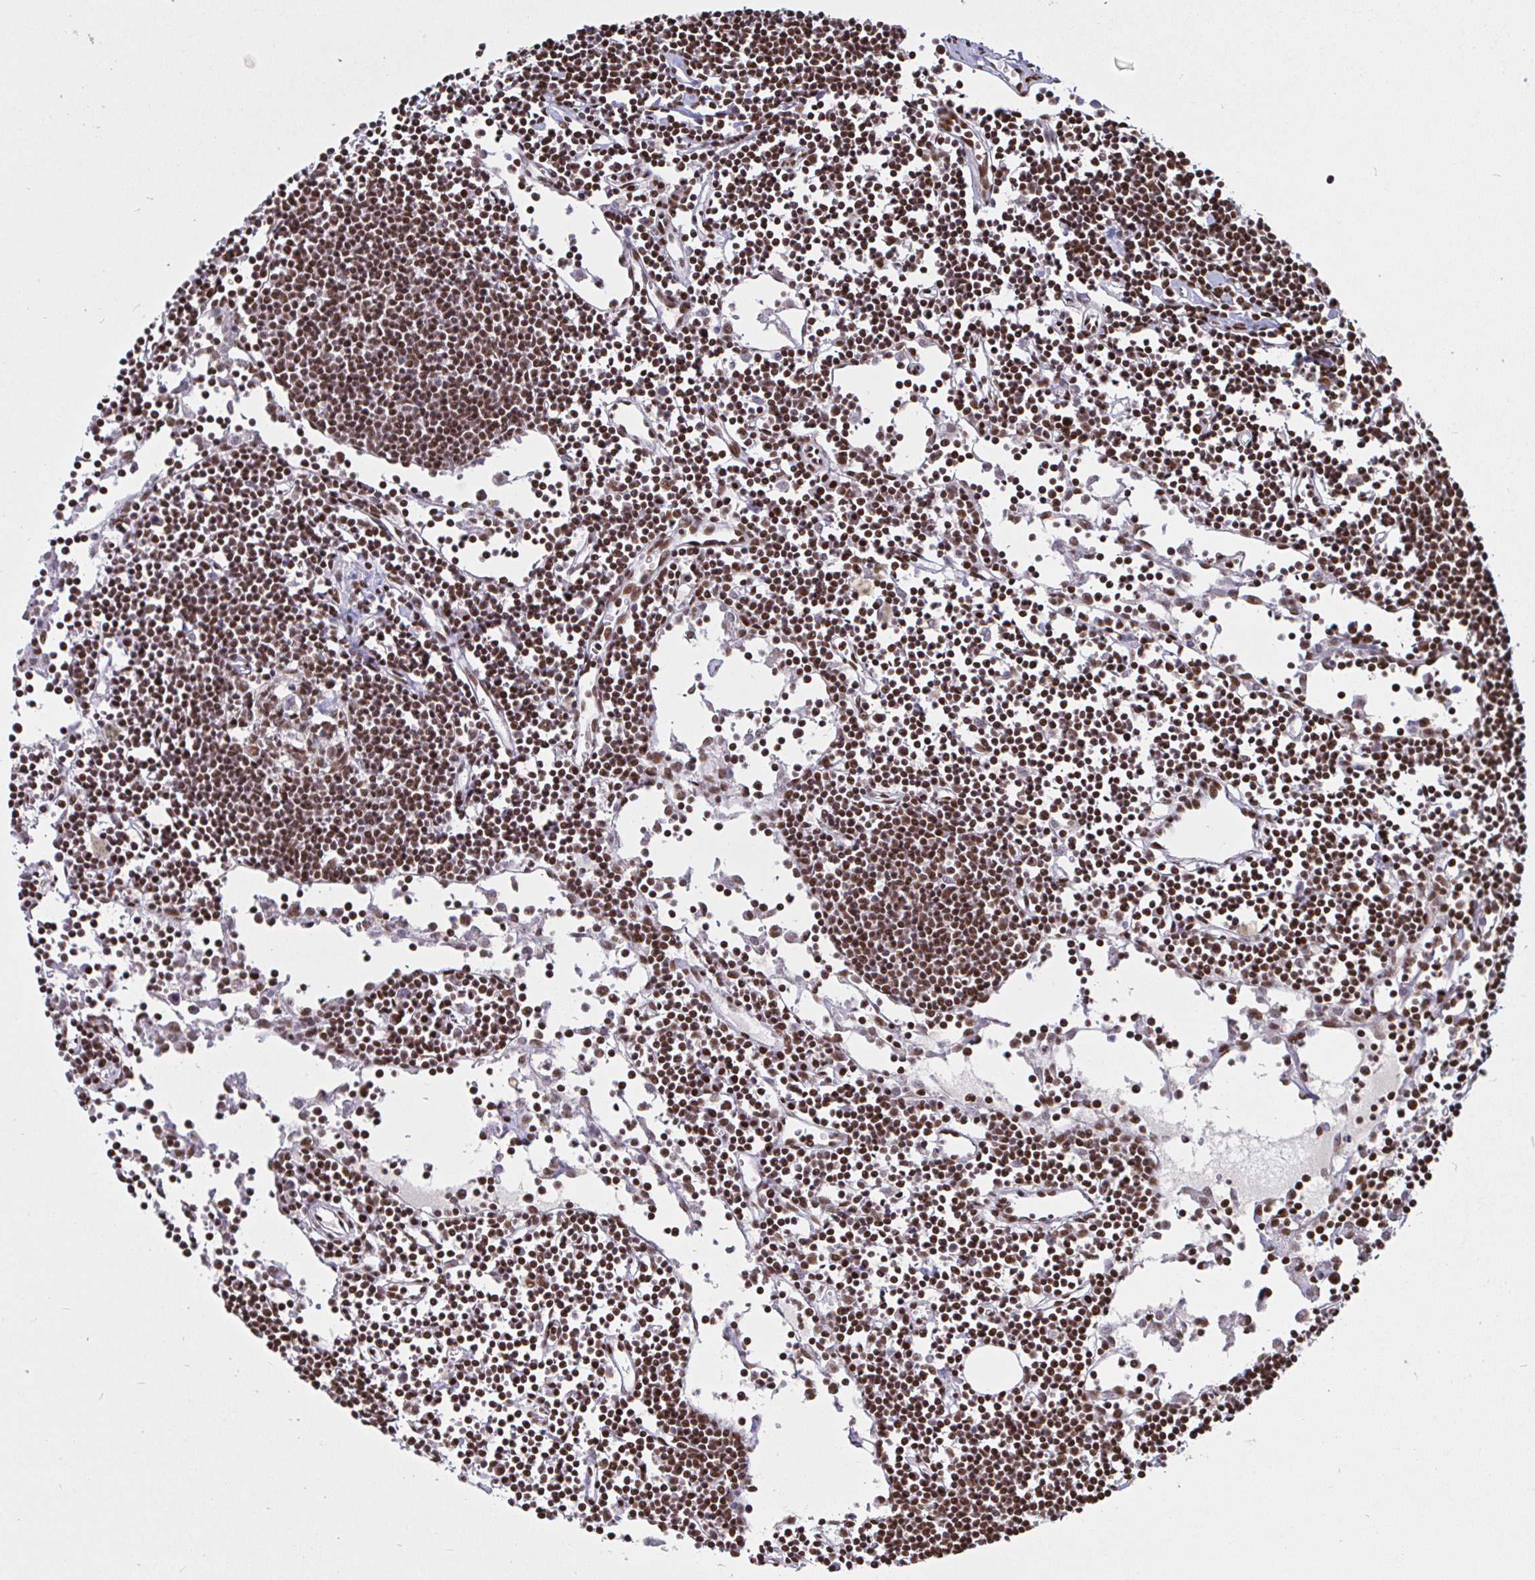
{"staining": {"intensity": "moderate", "quantity": ">75%", "location": "nuclear"}, "tissue": "lymph node", "cell_type": "Germinal center cells", "image_type": "normal", "snomed": [{"axis": "morphology", "description": "Normal tissue, NOS"}, {"axis": "topography", "description": "Lymph node"}], "caption": "Germinal center cells reveal medium levels of moderate nuclear expression in approximately >75% of cells in normal human lymph node.", "gene": "SP3", "patient": {"sex": "female", "age": 65}}